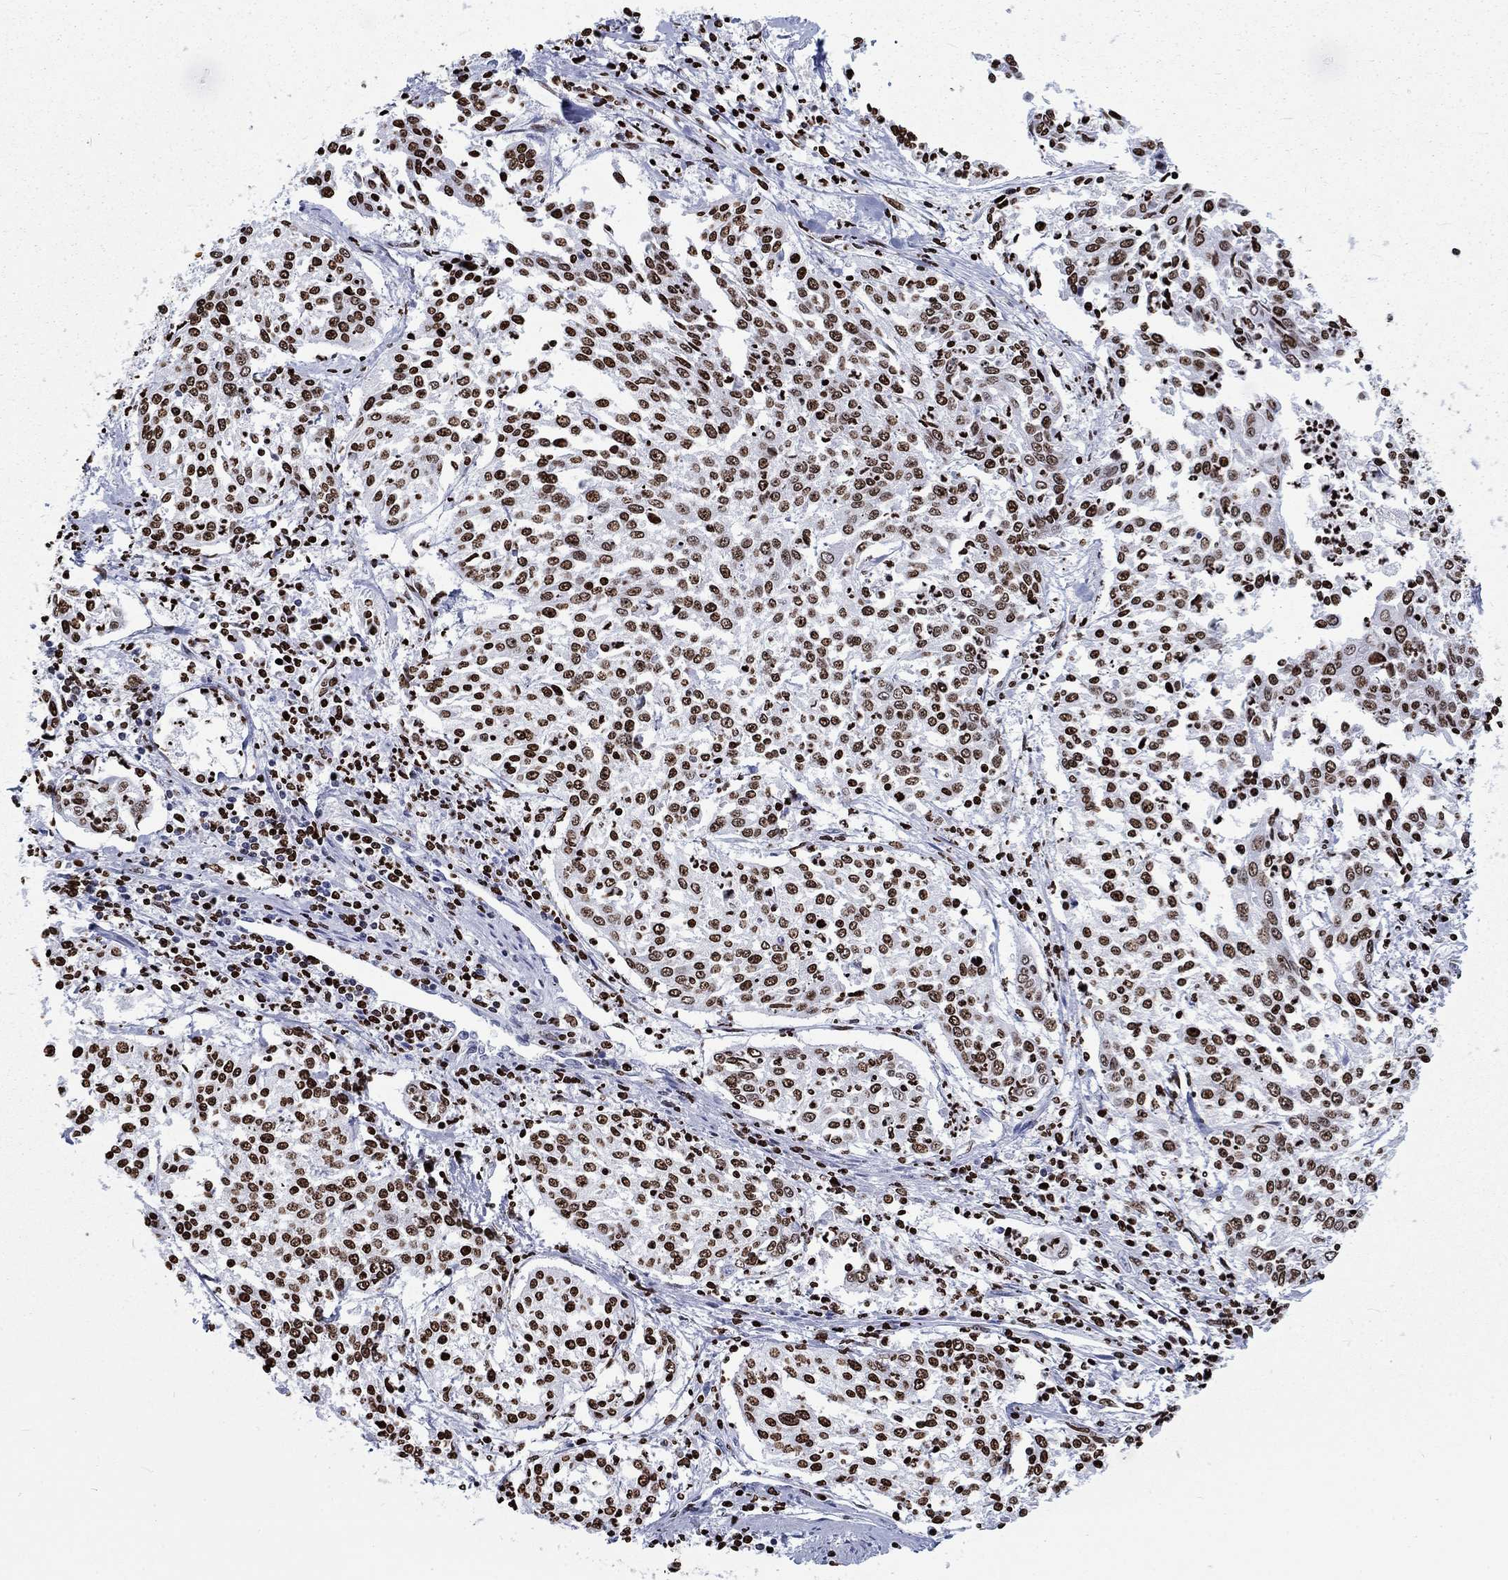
{"staining": {"intensity": "strong", "quantity": "25%-75%", "location": "nuclear"}, "tissue": "cervical cancer", "cell_type": "Tumor cells", "image_type": "cancer", "snomed": [{"axis": "morphology", "description": "Squamous cell carcinoma, NOS"}, {"axis": "topography", "description": "Cervix"}], "caption": "Cervical squamous cell carcinoma stained with DAB immunohistochemistry displays high levels of strong nuclear staining in approximately 25%-75% of tumor cells. (IHC, brightfield microscopy, high magnification).", "gene": "H1-5", "patient": {"sex": "female", "age": 41}}